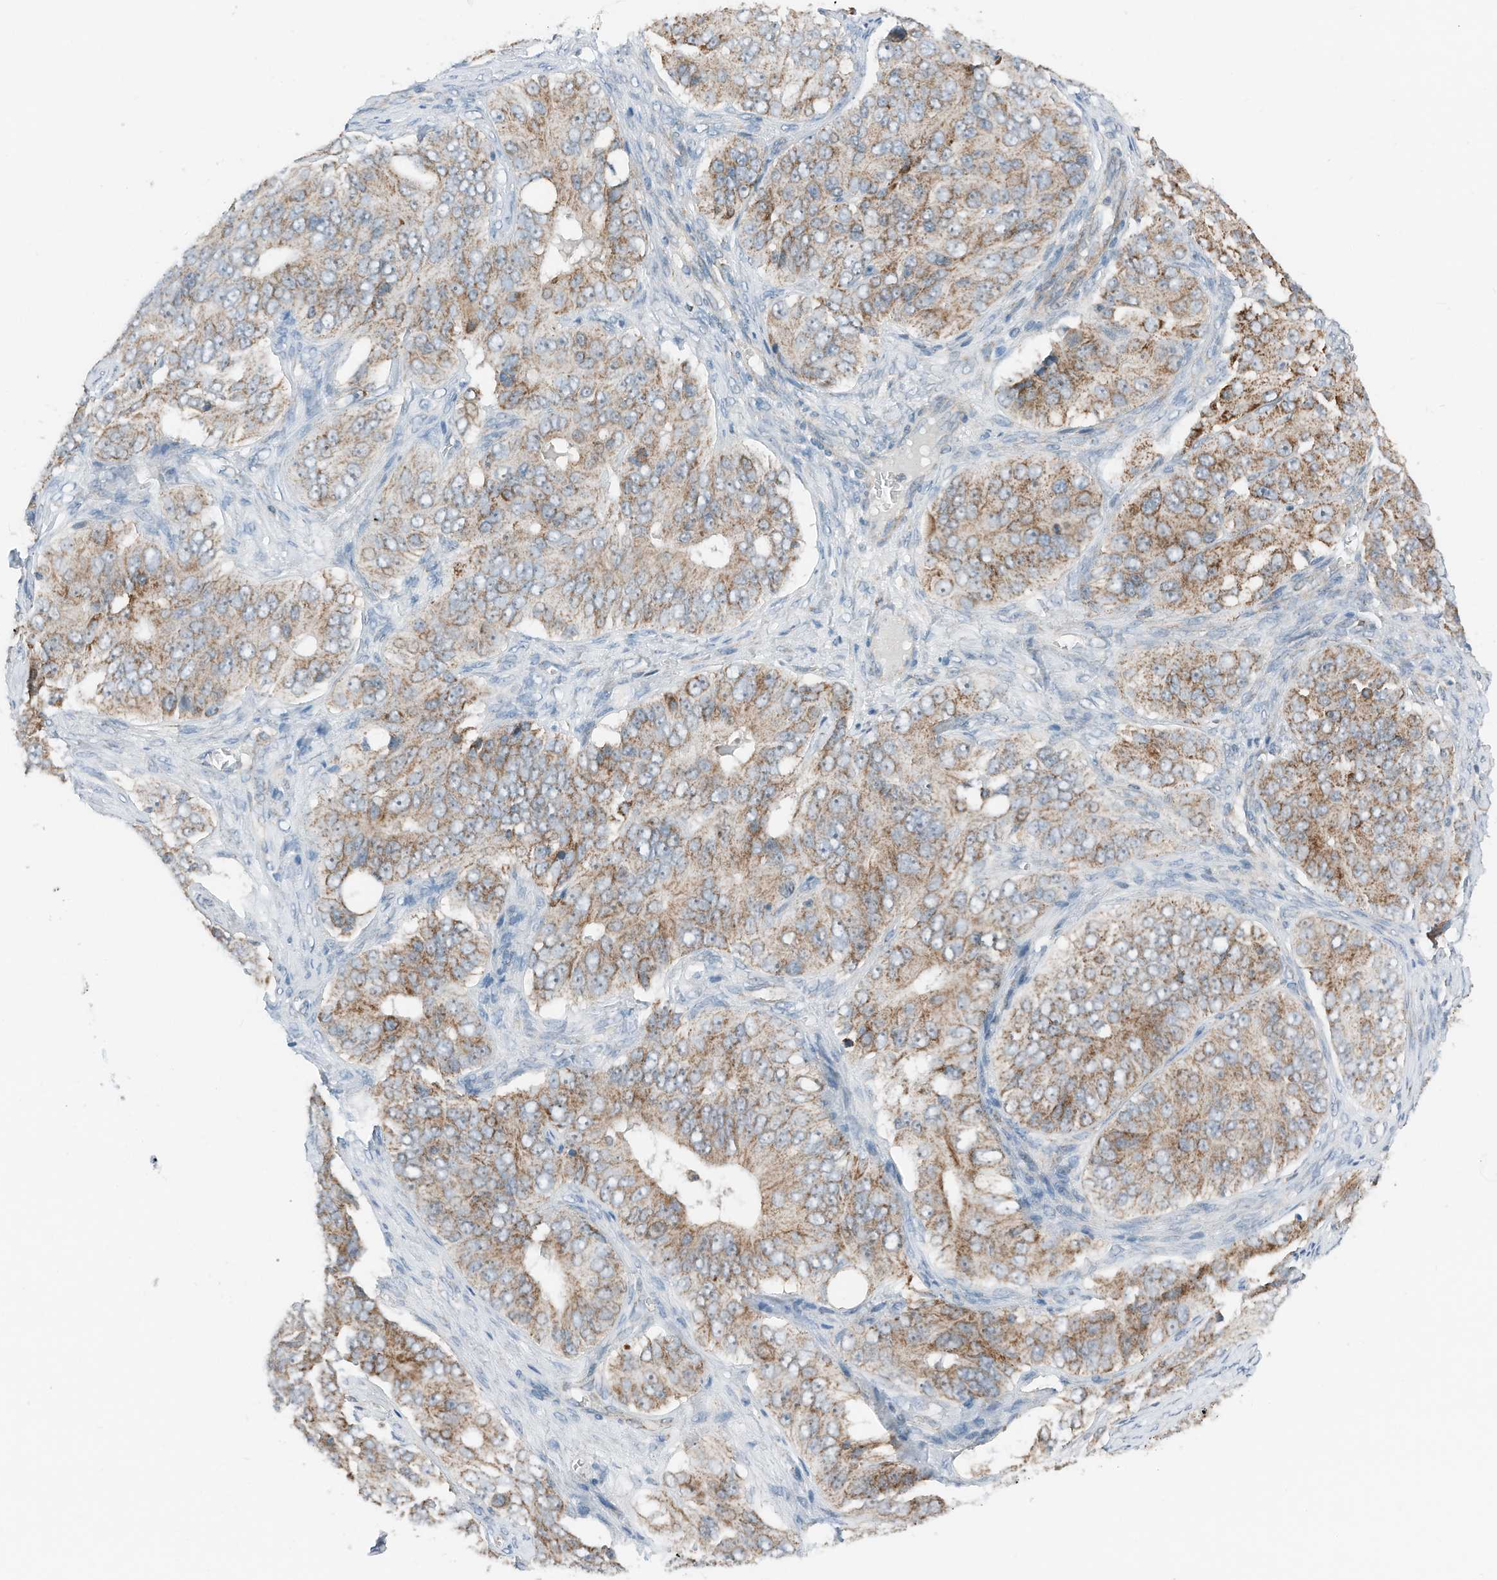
{"staining": {"intensity": "moderate", "quantity": ">75%", "location": "cytoplasmic/membranous"}, "tissue": "ovarian cancer", "cell_type": "Tumor cells", "image_type": "cancer", "snomed": [{"axis": "morphology", "description": "Carcinoma, endometroid"}, {"axis": "topography", "description": "Ovary"}], "caption": "Immunohistochemistry (IHC) of human endometroid carcinoma (ovarian) reveals medium levels of moderate cytoplasmic/membranous positivity in about >75% of tumor cells. Nuclei are stained in blue.", "gene": "RMND1", "patient": {"sex": "female", "age": 51}}